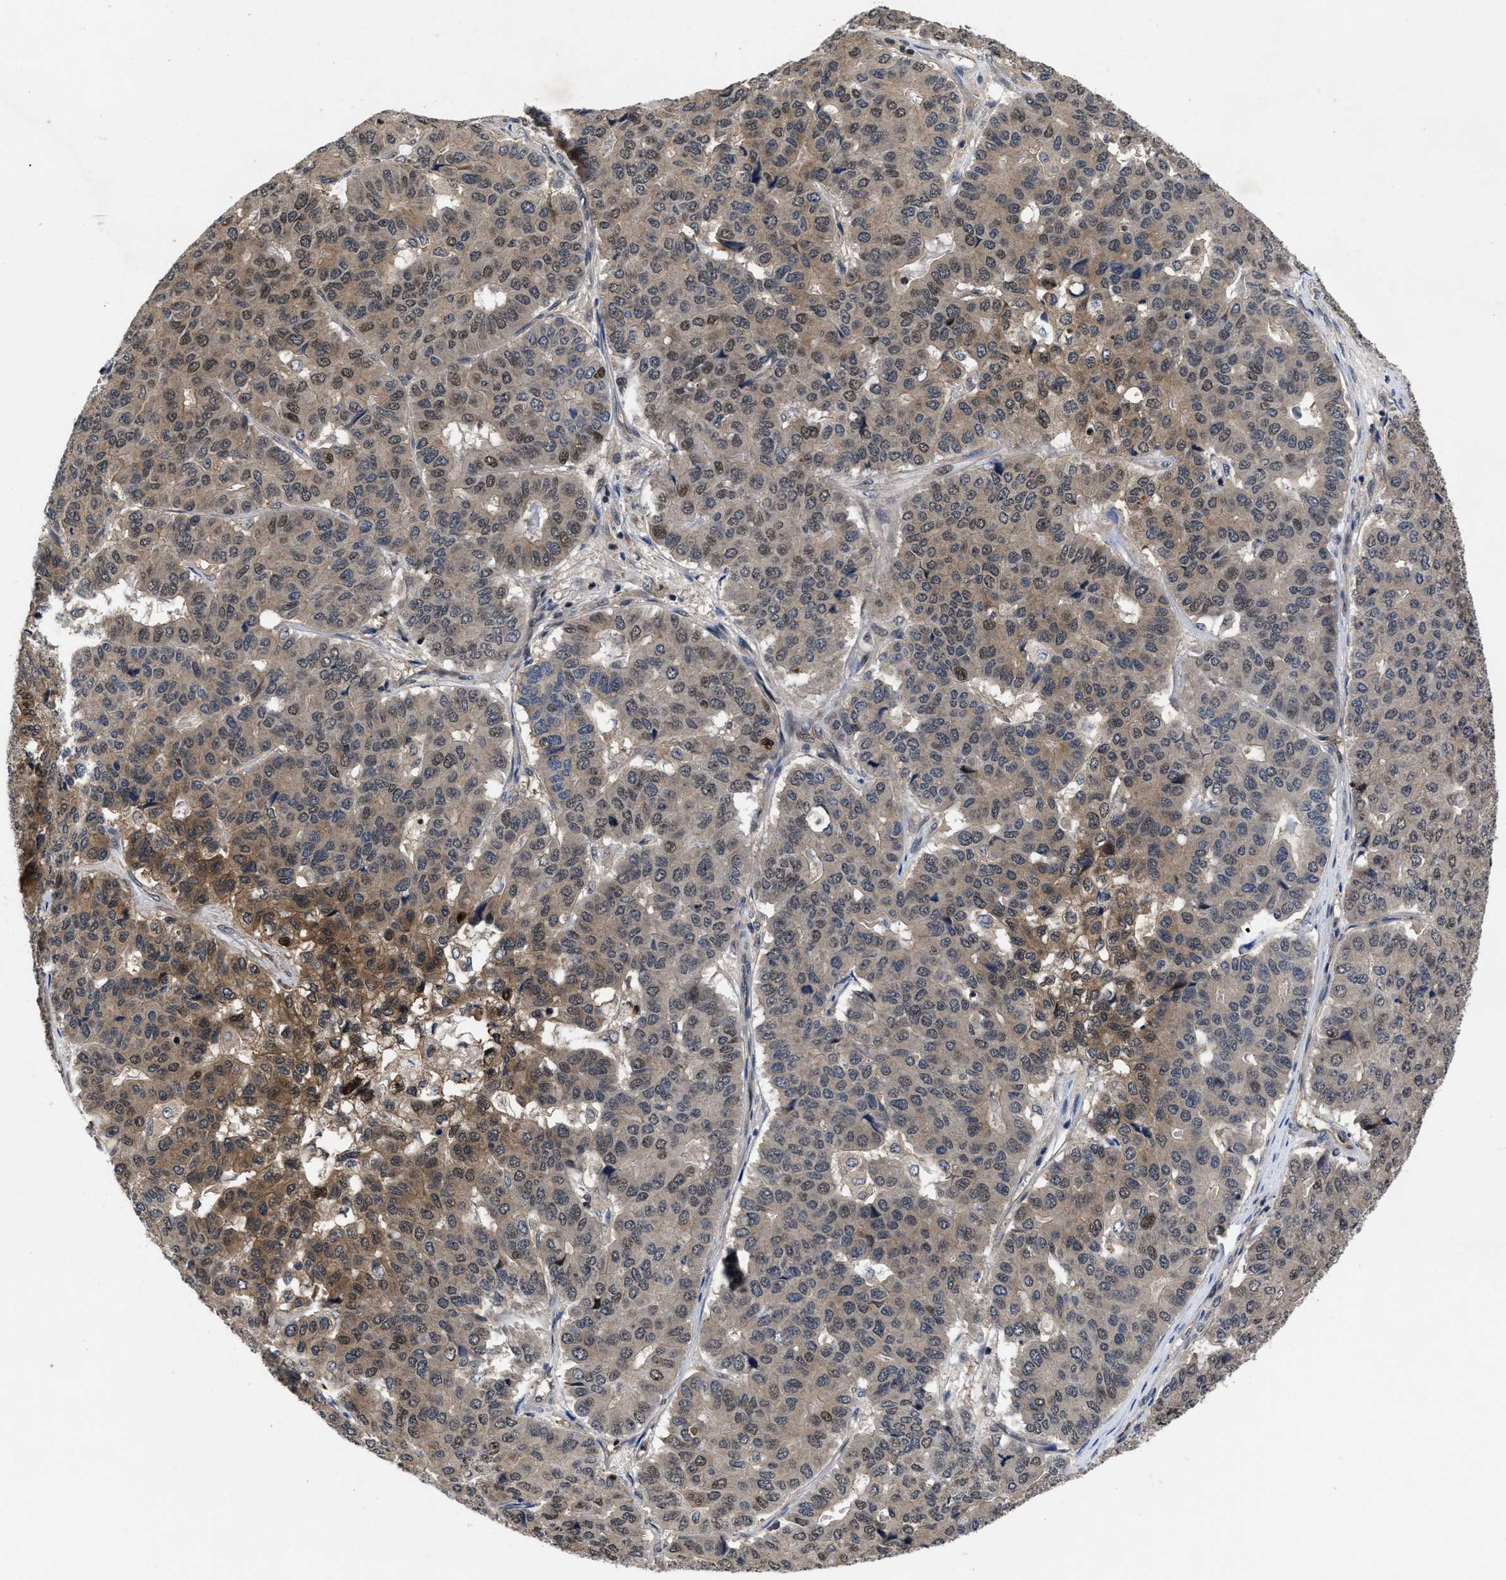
{"staining": {"intensity": "moderate", "quantity": "25%-75%", "location": "cytoplasmic/membranous,nuclear"}, "tissue": "pancreatic cancer", "cell_type": "Tumor cells", "image_type": "cancer", "snomed": [{"axis": "morphology", "description": "Adenocarcinoma, NOS"}, {"axis": "topography", "description": "Pancreas"}], "caption": "About 25%-75% of tumor cells in pancreatic cancer (adenocarcinoma) show moderate cytoplasmic/membranous and nuclear protein positivity as visualized by brown immunohistochemical staining.", "gene": "FAM200A", "patient": {"sex": "male", "age": 50}}